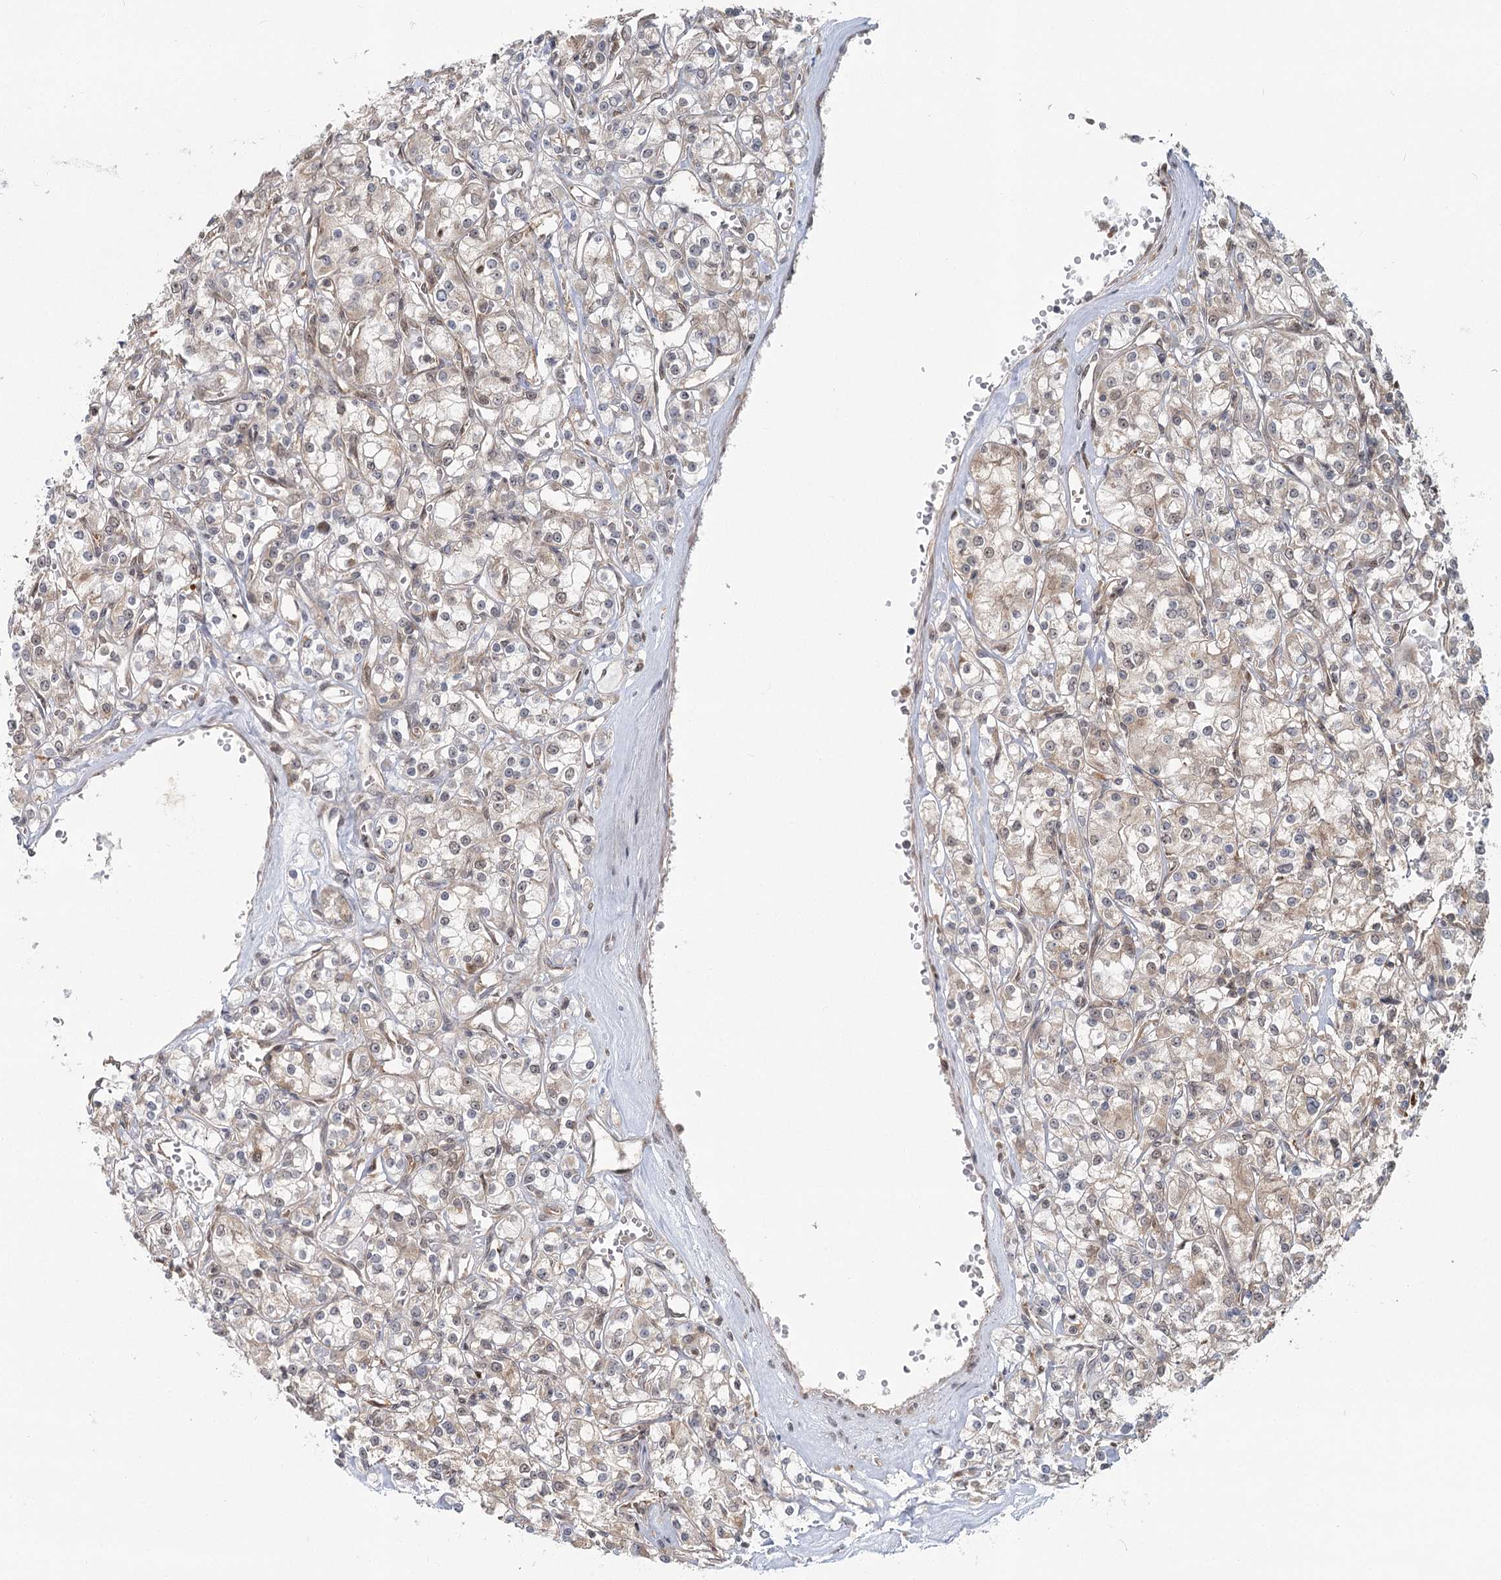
{"staining": {"intensity": "moderate", "quantity": "25%-75%", "location": "cytoplasmic/membranous"}, "tissue": "renal cancer", "cell_type": "Tumor cells", "image_type": "cancer", "snomed": [{"axis": "morphology", "description": "Adenocarcinoma, NOS"}, {"axis": "topography", "description": "Kidney"}], "caption": "IHC photomicrograph of human renal adenocarcinoma stained for a protein (brown), which exhibits medium levels of moderate cytoplasmic/membranous positivity in about 25%-75% of tumor cells.", "gene": "THNSL1", "patient": {"sex": "female", "age": 59}}